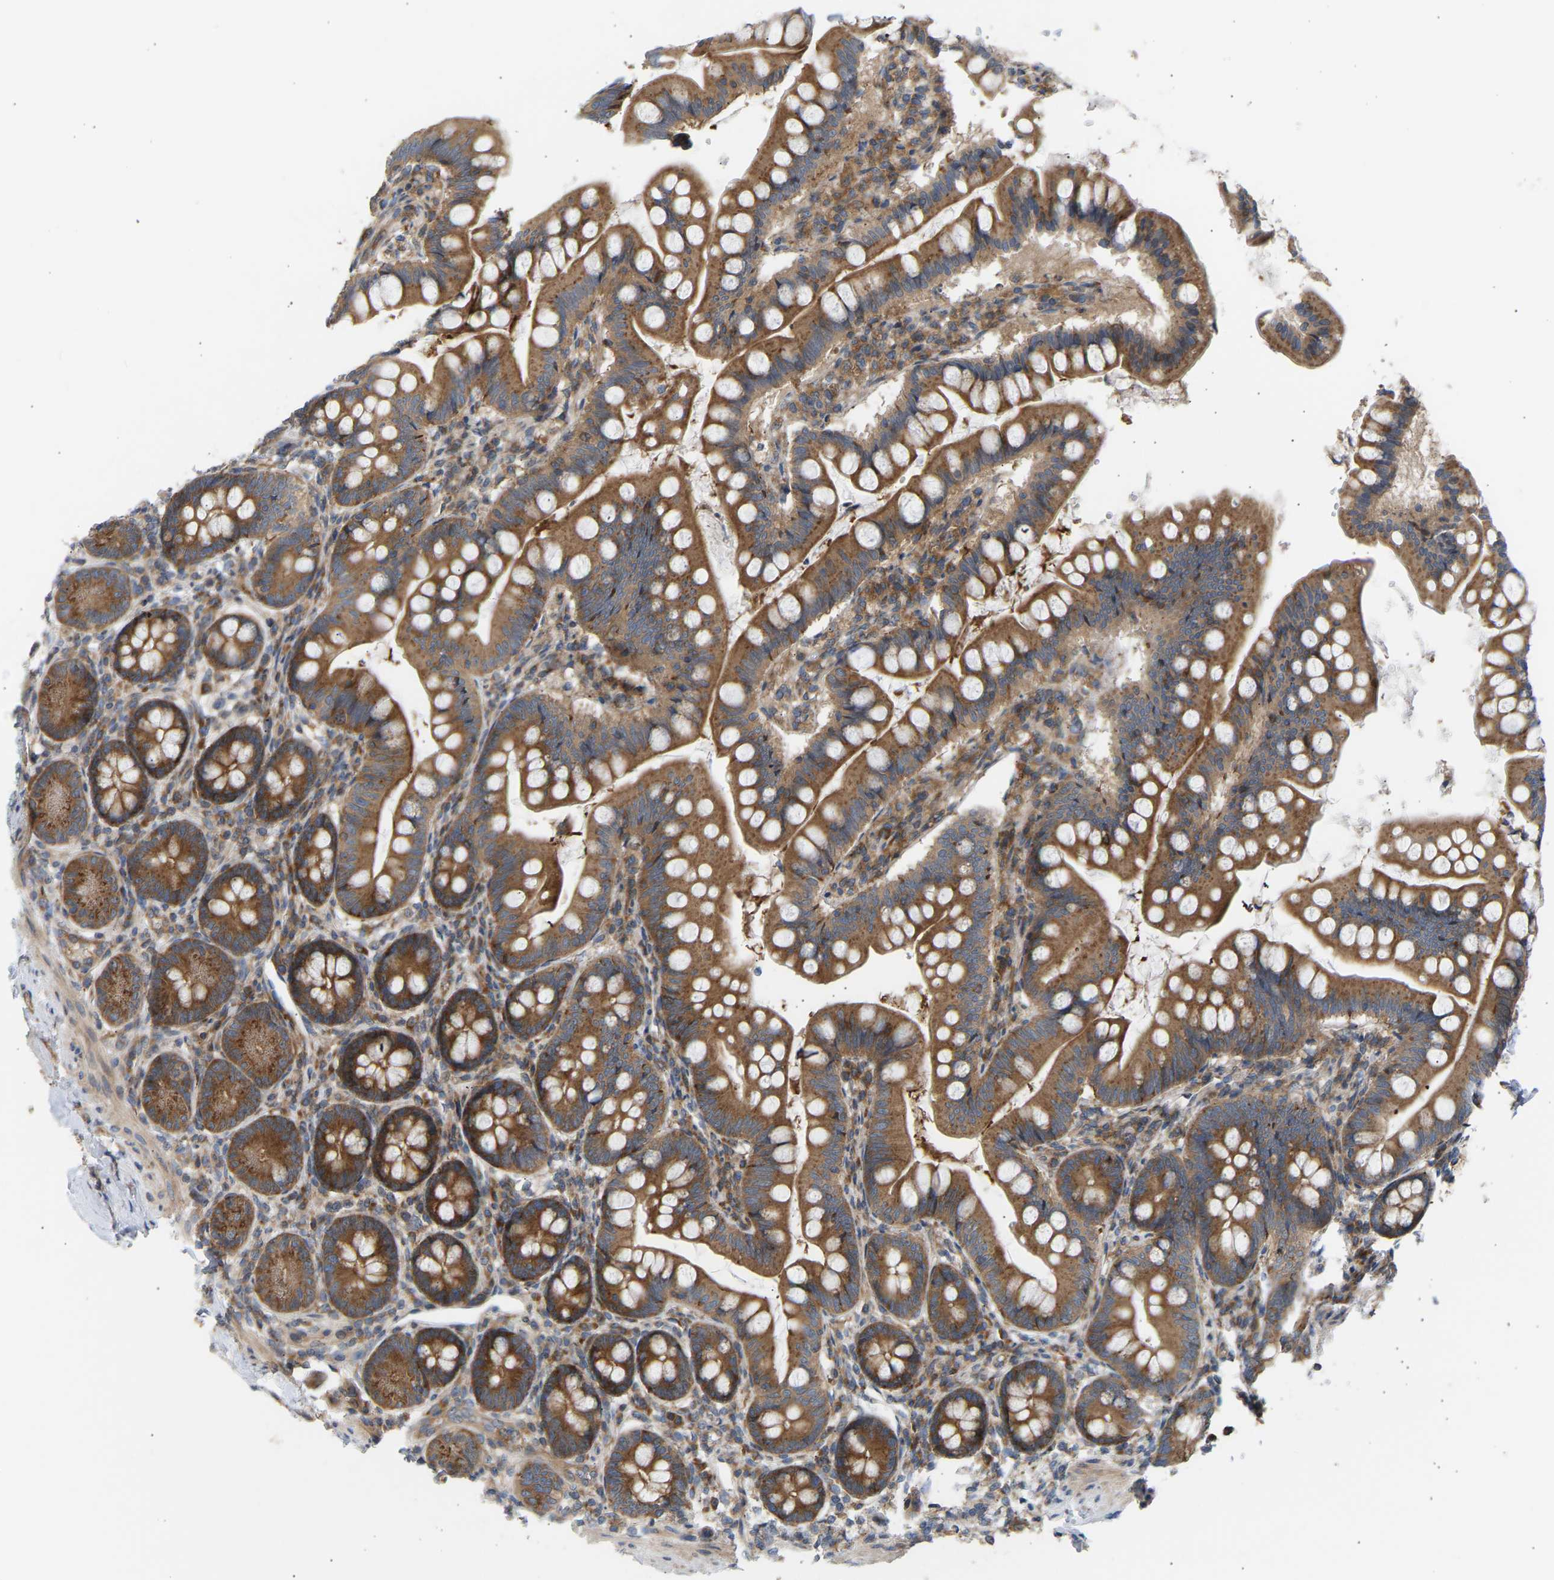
{"staining": {"intensity": "strong", "quantity": ">75%", "location": "cytoplasmic/membranous"}, "tissue": "small intestine", "cell_type": "Glandular cells", "image_type": "normal", "snomed": [{"axis": "morphology", "description": "Normal tissue, NOS"}, {"axis": "topography", "description": "Small intestine"}], "caption": "Brown immunohistochemical staining in benign human small intestine exhibits strong cytoplasmic/membranous positivity in about >75% of glandular cells. Using DAB (brown) and hematoxylin (blue) stains, captured at high magnification using brightfield microscopy.", "gene": "GCN1", "patient": {"sex": "male", "age": 7}}